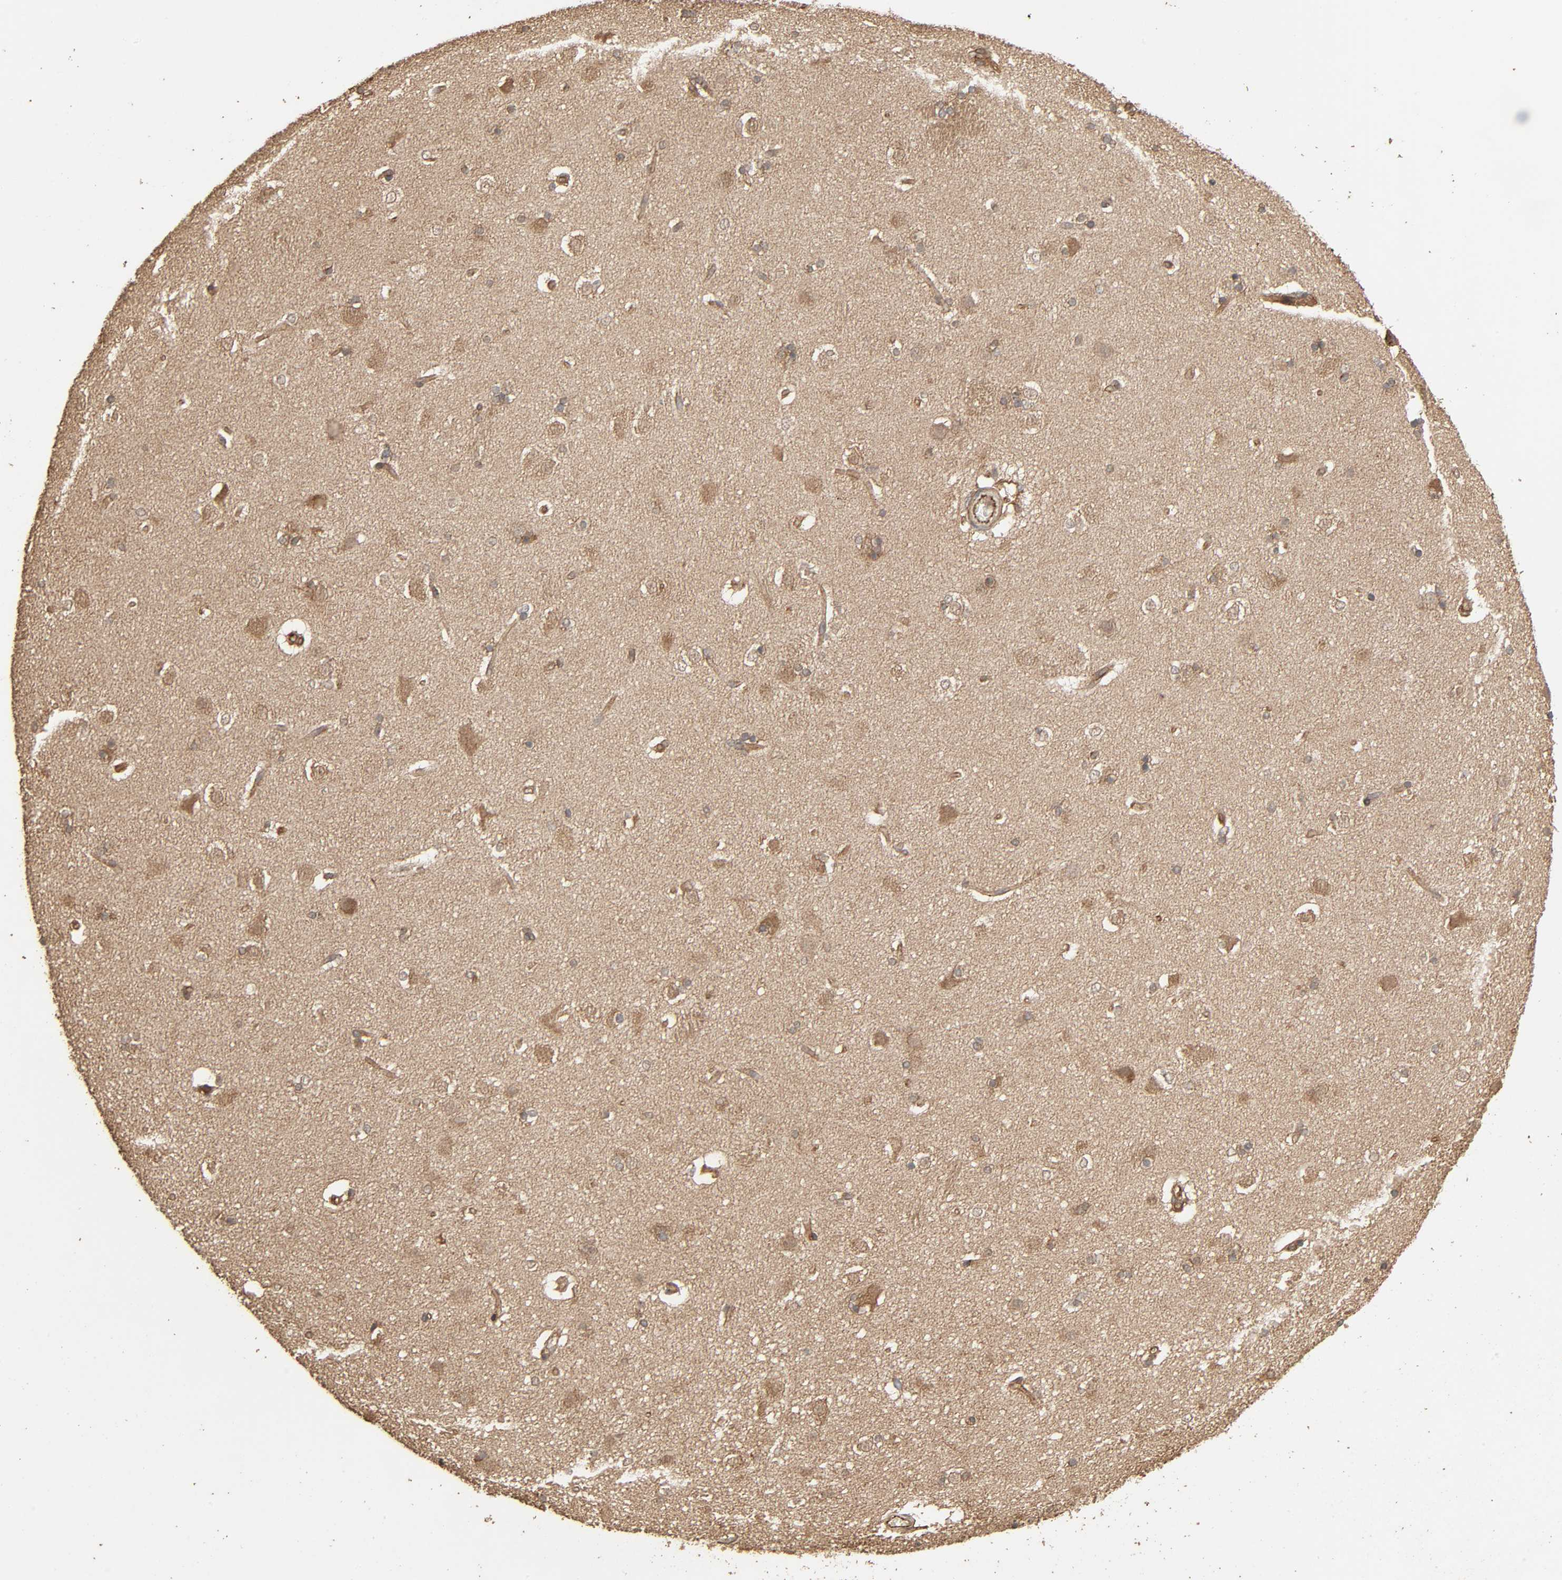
{"staining": {"intensity": "weak", "quantity": ">75%", "location": "cytoplasmic/membranous"}, "tissue": "caudate", "cell_type": "Glial cells", "image_type": "normal", "snomed": [{"axis": "morphology", "description": "Normal tissue, NOS"}, {"axis": "topography", "description": "Lateral ventricle wall"}], "caption": "Weak cytoplasmic/membranous protein staining is identified in about >75% of glial cells in caudate.", "gene": "RPS6KA6", "patient": {"sex": "female", "age": 19}}